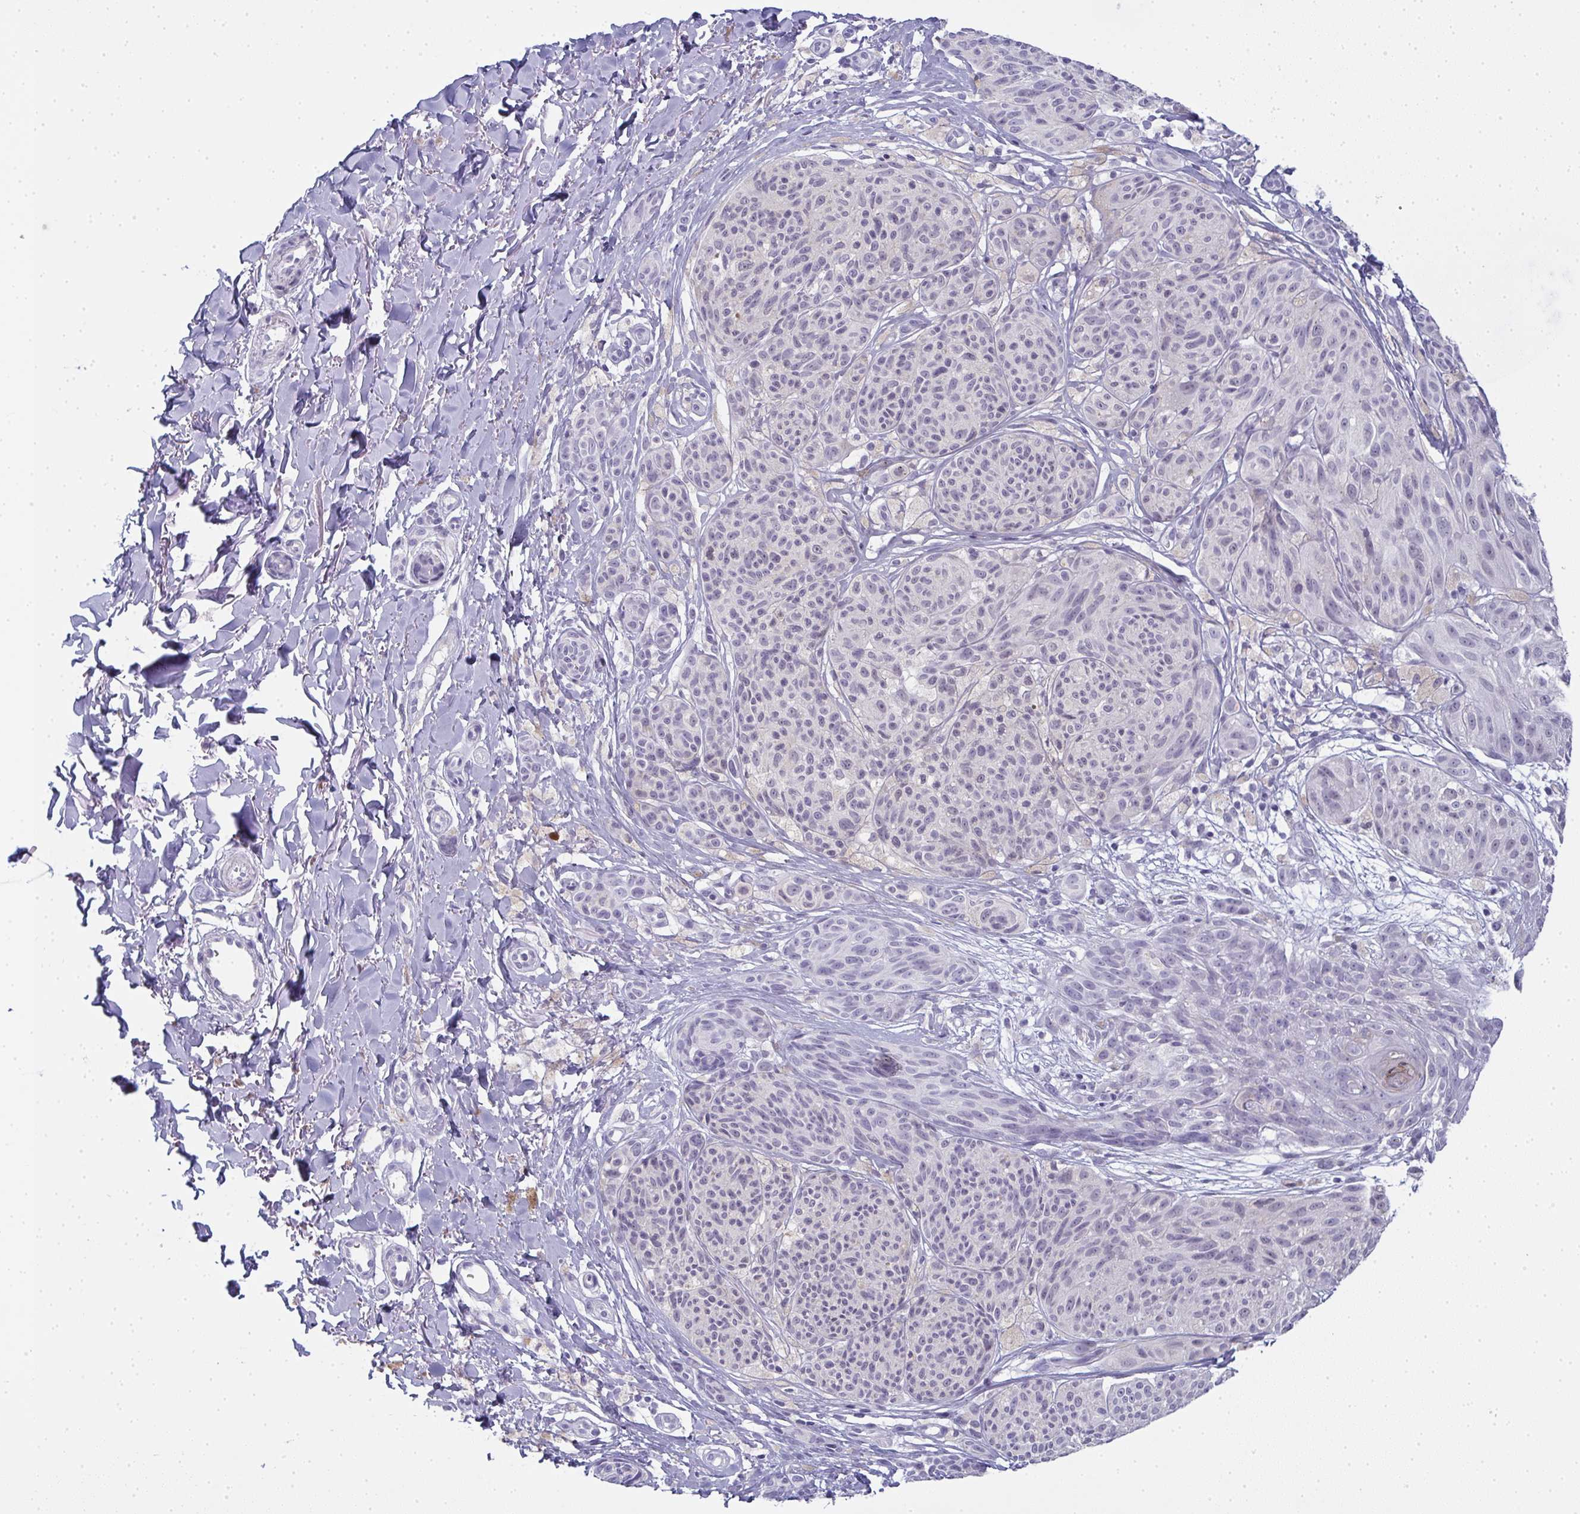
{"staining": {"intensity": "negative", "quantity": "none", "location": "none"}, "tissue": "melanoma", "cell_type": "Tumor cells", "image_type": "cancer", "snomed": [{"axis": "morphology", "description": "Malignant melanoma, NOS"}, {"axis": "topography", "description": "Skin"}], "caption": "Immunohistochemistry (IHC) histopathology image of neoplastic tissue: human malignant melanoma stained with DAB (3,3'-diaminobenzidine) shows no significant protein expression in tumor cells.", "gene": "SLC36A2", "patient": {"sex": "female", "age": 87}}